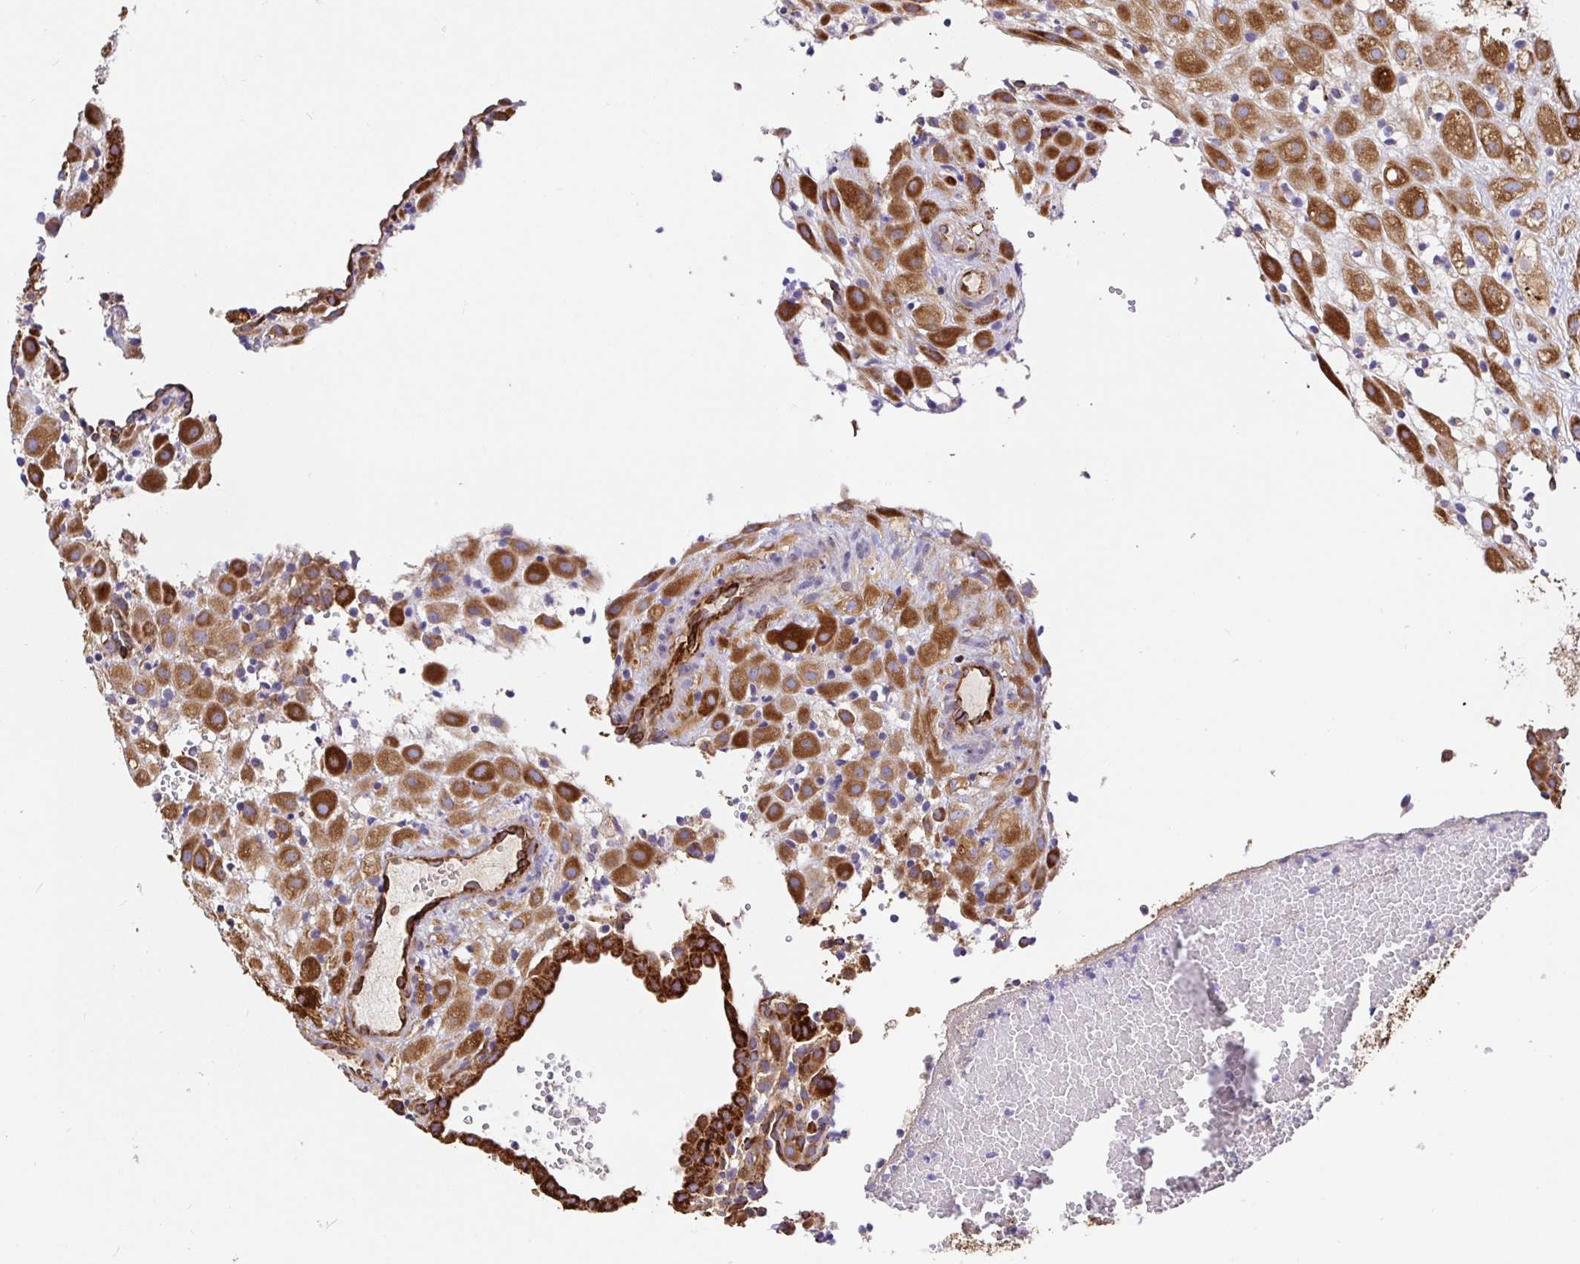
{"staining": {"intensity": "strong", "quantity": ">75%", "location": "cytoplasmic/membranous"}, "tissue": "placenta", "cell_type": "Decidual cells", "image_type": "normal", "snomed": [{"axis": "morphology", "description": "Normal tissue, NOS"}, {"axis": "topography", "description": "Placenta"}], "caption": "Approximately >75% of decidual cells in benign placenta show strong cytoplasmic/membranous protein positivity as visualized by brown immunohistochemical staining.", "gene": "MAOA", "patient": {"sex": "female", "age": 24}}